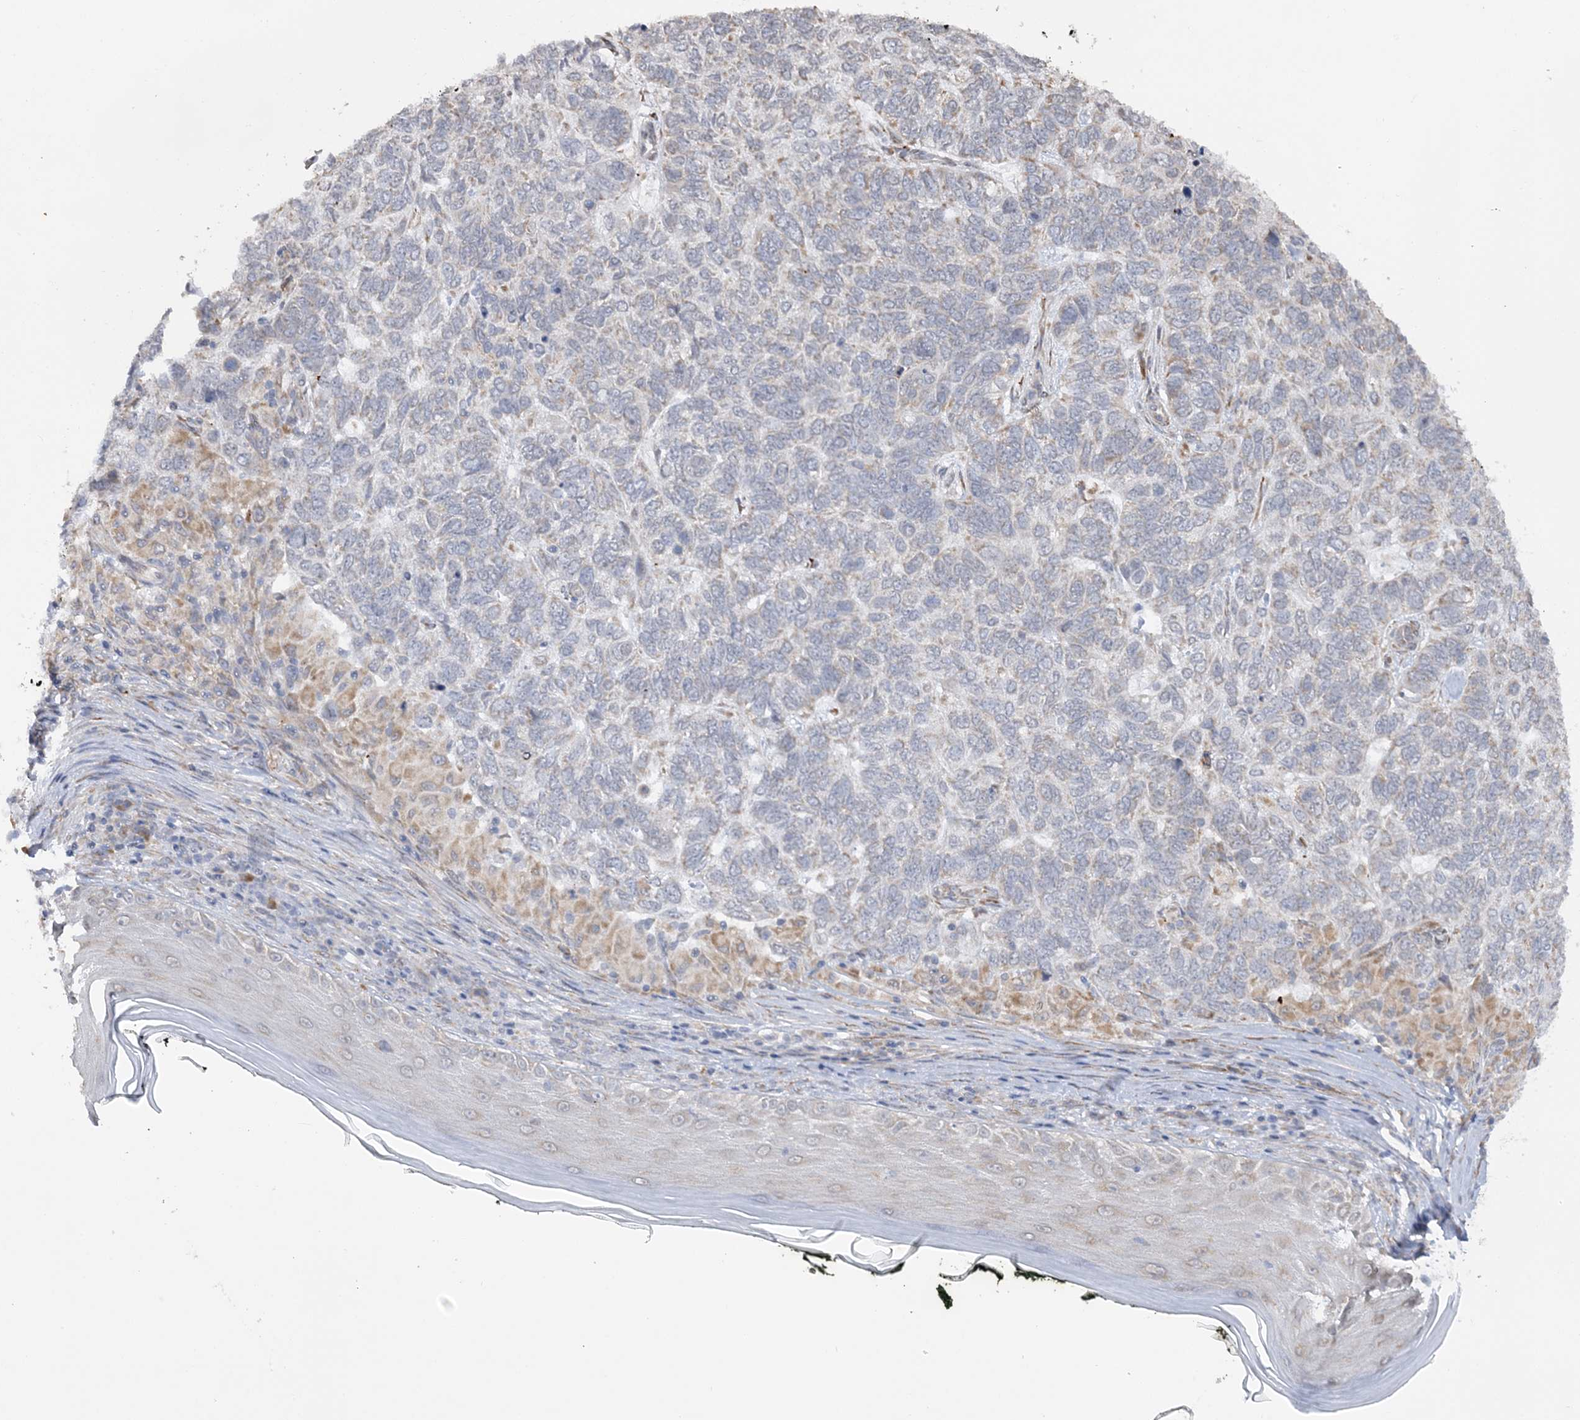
{"staining": {"intensity": "negative", "quantity": "none", "location": "none"}, "tissue": "skin cancer", "cell_type": "Tumor cells", "image_type": "cancer", "snomed": [{"axis": "morphology", "description": "Basal cell carcinoma"}, {"axis": "topography", "description": "Skin"}], "caption": "Tumor cells are negative for protein expression in human basal cell carcinoma (skin). (Stains: DAB (3,3'-diaminobenzidine) immunohistochemistry with hematoxylin counter stain, Microscopy: brightfield microscopy at high magnification).", "gene": "MRPL47", "patient": {"sex": "female", "age": 65}}